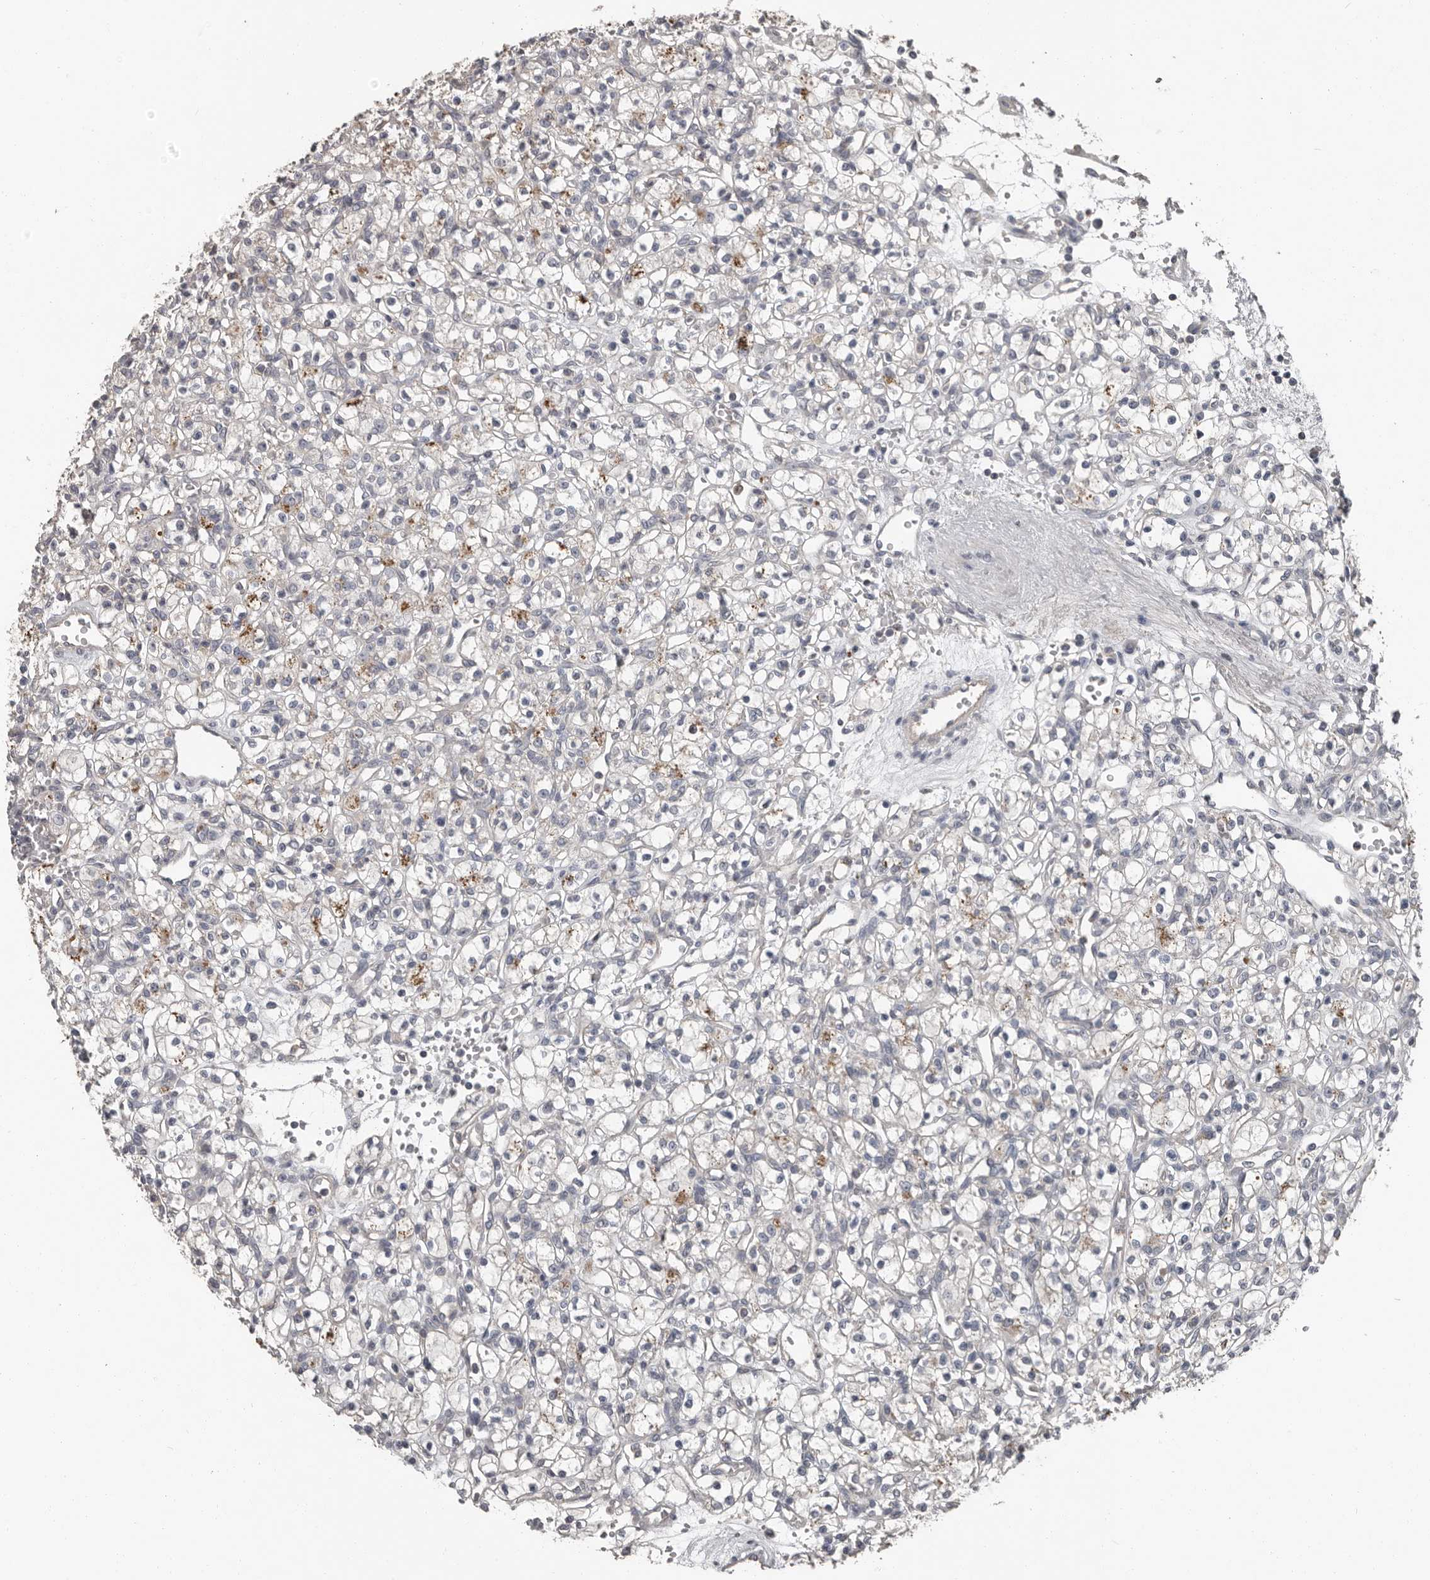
{"staining": {"intensity": "moderate", "quantity": "<25%", "location": "cytoplasmic/membranous"}, "tissue": "renal cancer", "cell_type": "Tumor cells", "image_type": "cancer", "snomed": [{"axis": "morphology", "description": "Adenocarcinoma, NOS"}, {"axis": "topography", "description": "Kidney"}], "caption": "Human renal cancer (adenocarcinoma) stained with a brown dye reveals moderate cytoplasmic/membranous positive staining in approximately <25% of tumor cells.", "gene": "CA6", "patient": {"sex": "female", "age": 59}}